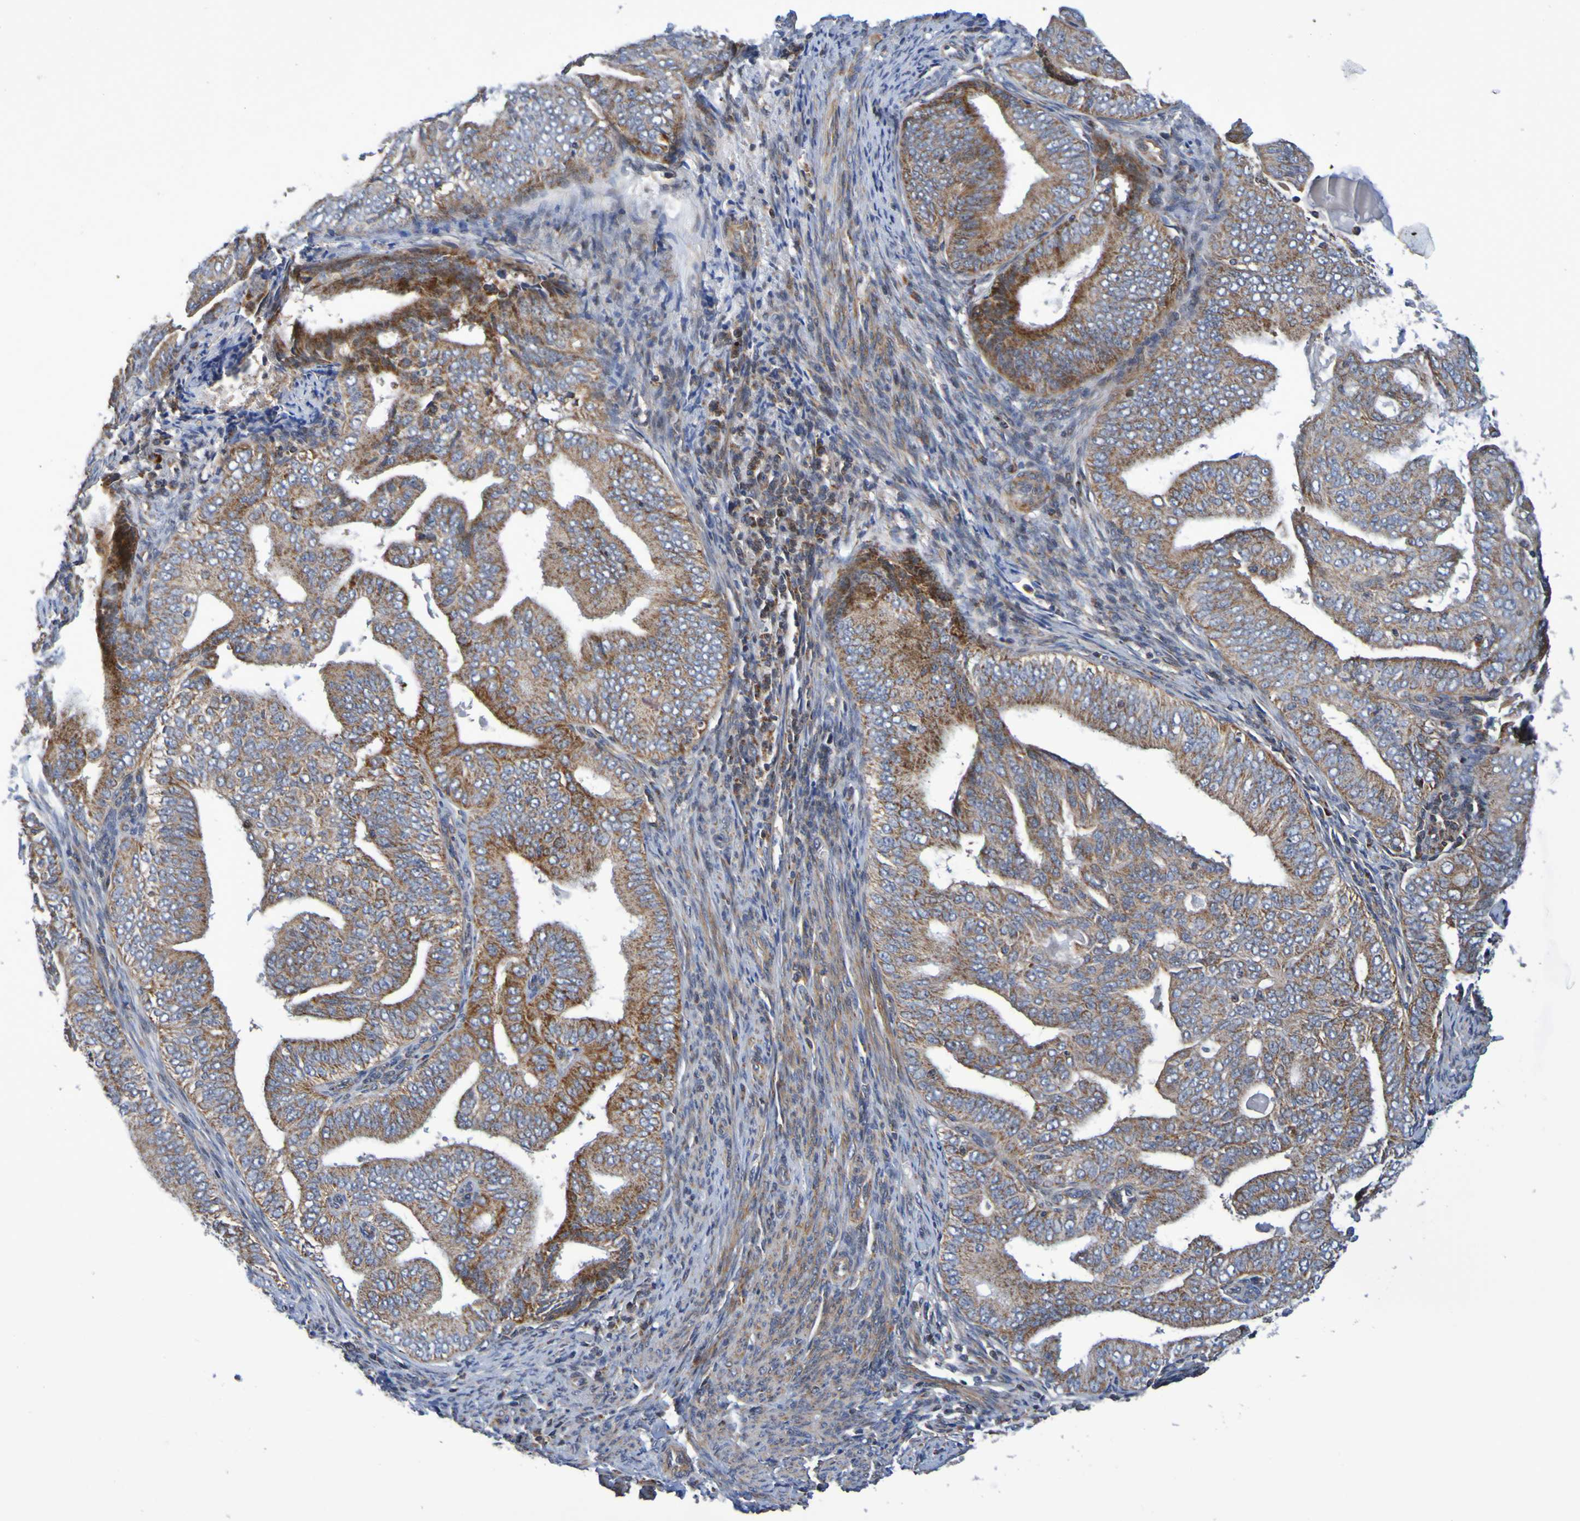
{"staining": {"intensity": "moderate", "quantity": ">75%", "location": "cytoplasmic/membranous"}, "tissue": "endometrial cancer", "cell_type": "Tumor cells", "image_type": "cancer", "snomed": [{"axis": "morphology", "description": "Adenocarcinoma, NOS"}, {"axis": "topography", "description": "Endometrium"}], "caption": "Endometrial cancer (adenocarcinoma) stained for a protein displays moderate cytoplasmic/membranous positivity in tumor cells. (DAB (3,3'-diaminobenzidine) = brown stain, brightfield microscopy at high magnification).", "gene": "CCDC51", "patient": {"sex": "female", "age": 58}}